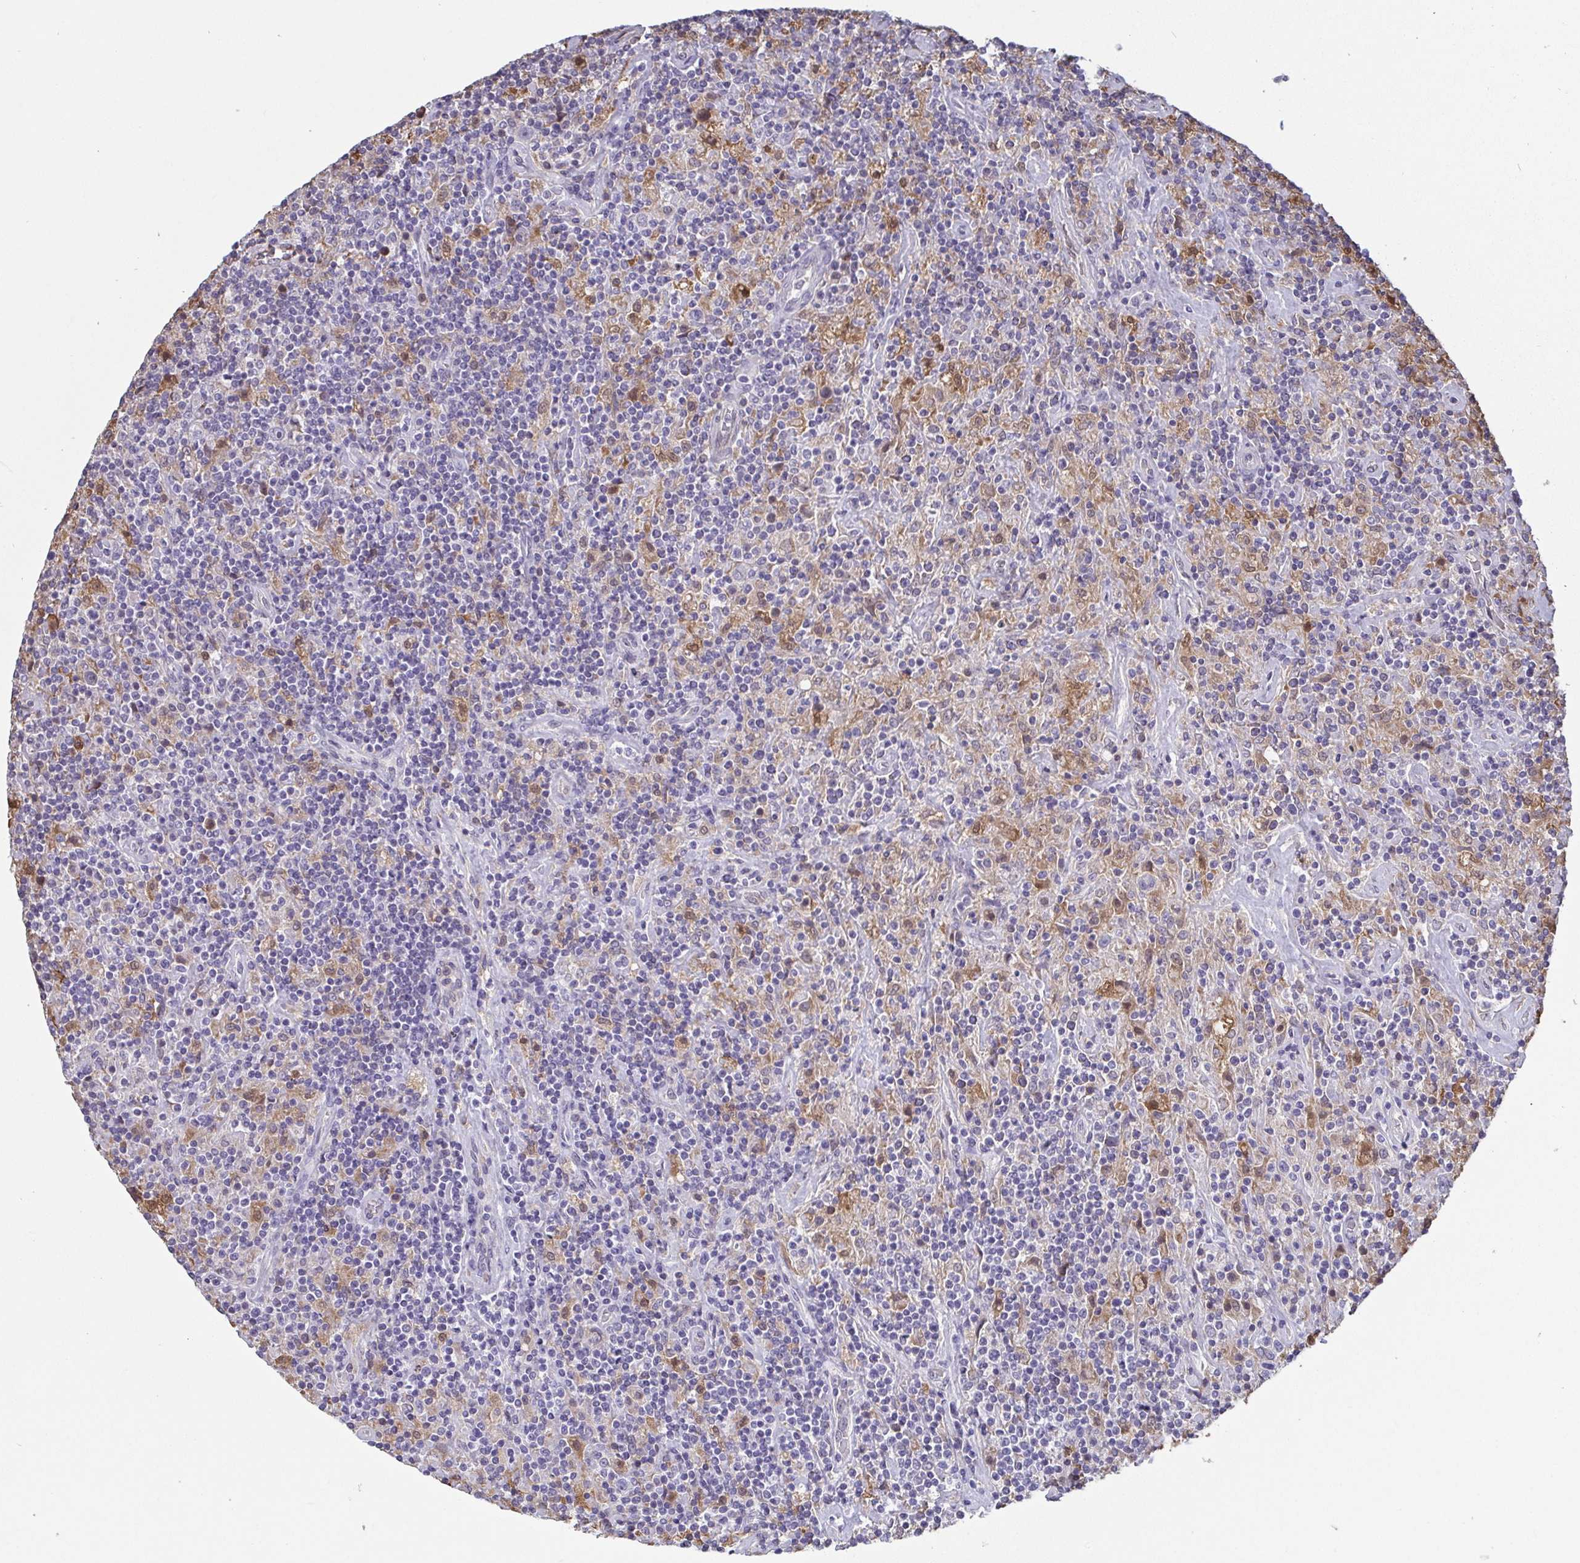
{"staining": {"intensity": "negative", "quantity": "none", "location": "none"}, "tissue": "lymphoma", "cell_type": "Tumor cells", "image_type": "cancer", "snomed": [{"axis": "morphology", "description": "Hodgkin's disease, NOS"}, {"axis": "topography", "description": "Lymph node"}], "caption": "Lymphoma stained for a protein using immunohistochemistry displays no expression tumor cells.", "gene": "IDH1", "patient": {"sex": "male", "age": 70}}